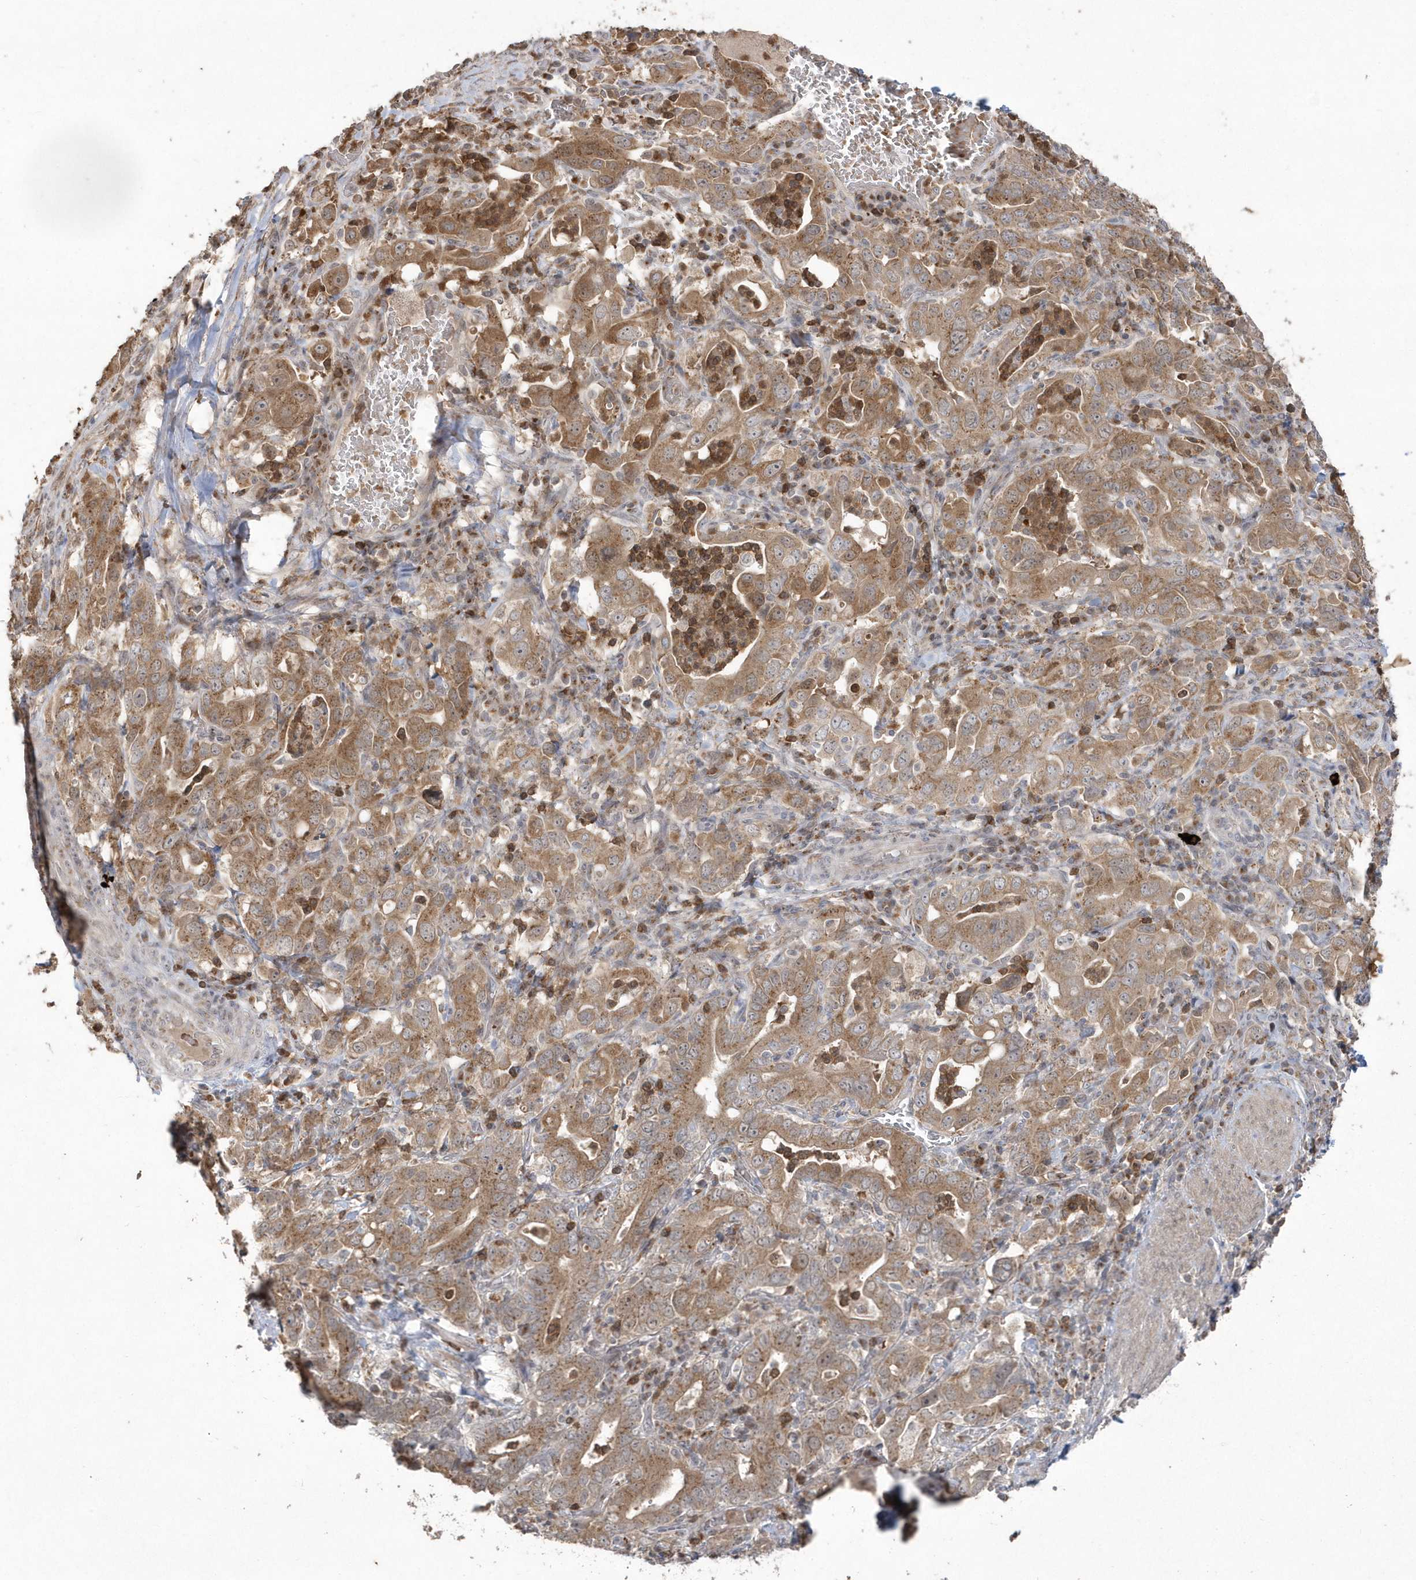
{"staining": {"intensity": "moderate", "quantity": ">75%", "location": "cytoplasmic/membranous"}, "tissue": "stomach cancer", "cell_type": "Tumor cells", "image_type": "cancer", "snomed": [{"axis": "morphology", "description": "Adenocarcinoma, NOS"}, {"axis": "topography", "description": "Stomach, upper"}], "caption": "Human stomach adenocarcinoma stained for a protein (brown) reveals moderate cytoplasmic/membranous positive expression in approximately >75% of tumor cells.", "gene": "GEMIN6", "patient": {"sex": "male", "age": 62}}